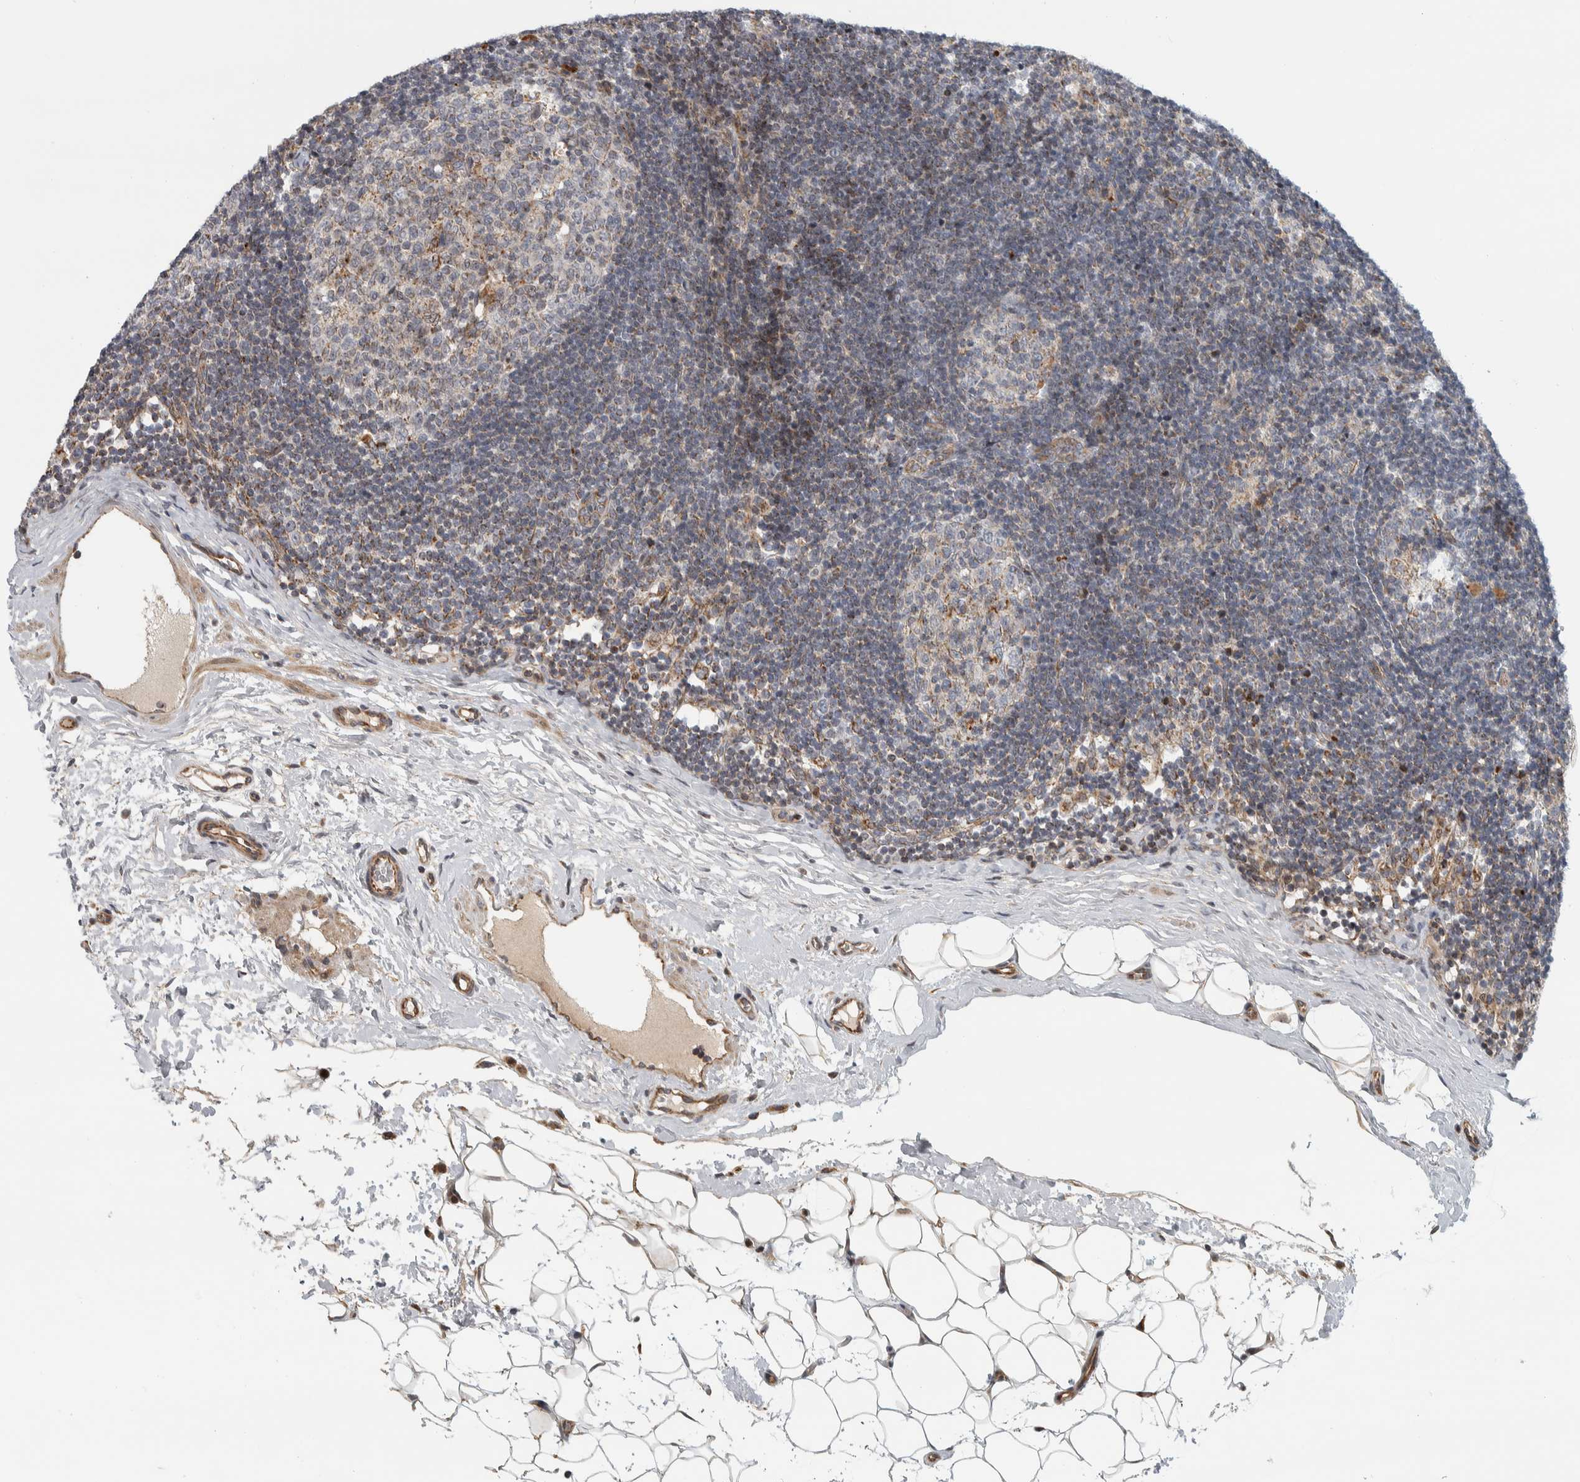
{"staining": {"intensity": "weak", "quantity": "<25%", "location": "cytoplasmic/membranous"}, "tissue": "lymph node", "cell_type": "Germinal center cells", "image_type": "normal", "snomed": [{"axis": "morphology", "description": "Normal tissue, NOS"}, {"axis": "topography", "description": "Lymph node"}], "caption": "Immunohistochemistry histopathology image of unremarkable lymph node: human lymph node stained with DAB displays no significant protein staining in germinal center cells.", "gene": "AFP", "patient": {"sex": "female", "age": 22}}